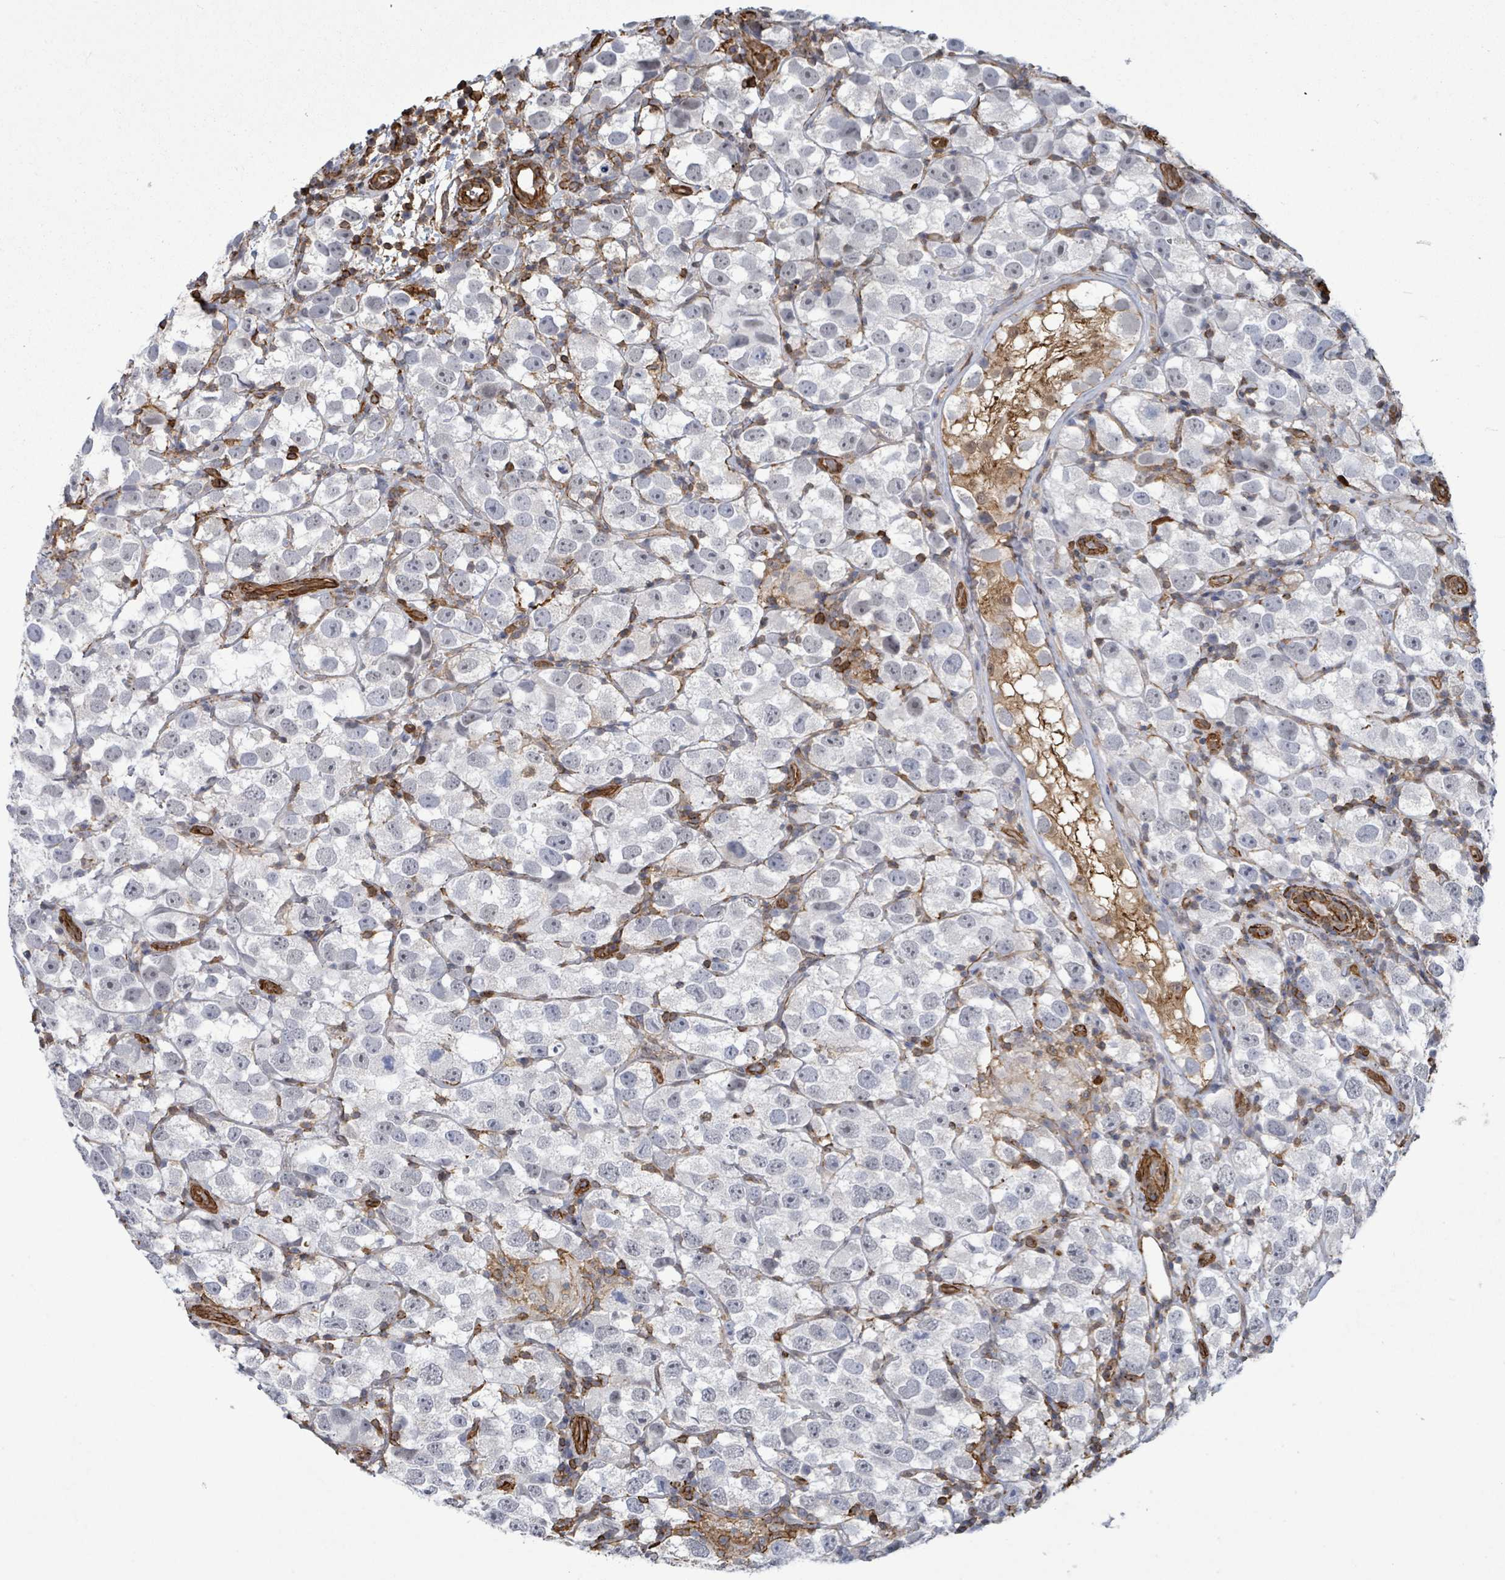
{"staining": {"intensity": "negative", "quantity": "none", "location": "none"}, "tissue": "testis cancer", "cell_type": "Tumor cells", "image_type": "cancer", "snomed": [{"axis": "morphology", "description": "Seminoma, NOS"}, {"axis": "topography", "description": "Testis"}], "caption": "Tumor cells are negative for protein expression in human seminoma (testis).", "gene": "PRKRIP1", "patient": {"sex": "male", "age": 26}}